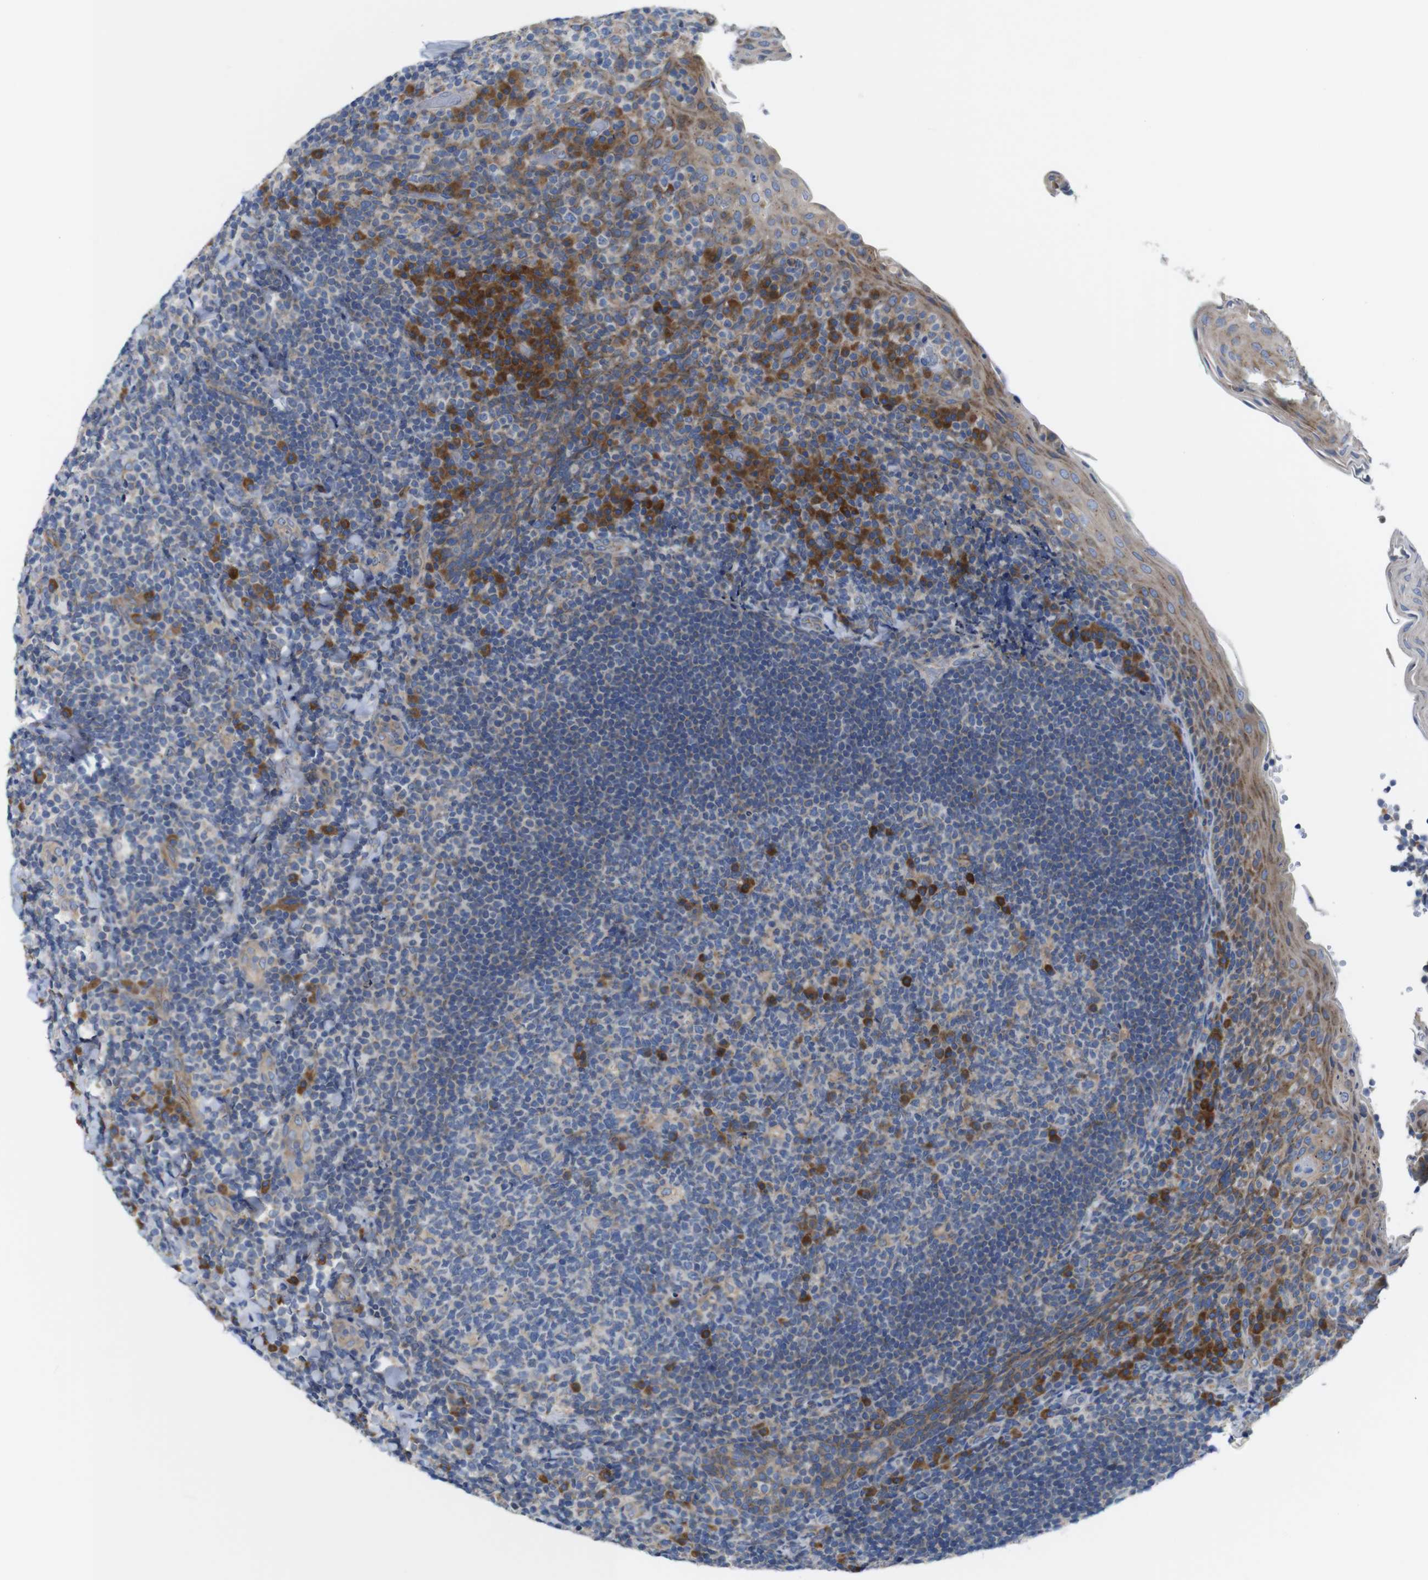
{"staining": {"intensity": "strong", "quantity": "<25%", "location": "cytoplasmic/membranous"}, "tissue": "tonsil", "cell_type": "Germinal center cells", "image_type": "normal", "snomed": [{"axis": "morphology", "description": "Normal tissue, NOS"}, {"axis": "topography", "description": "Tonsil"}], "caption": "High-power microscopy captured an immunohistochemistry image of normal tonsil, revealing strong cytoplasmic/membranous positivity in approximately <25% of germinal center cells. The staining was performed using DAB to visualize the protein expression in brown, while the nuclei were stained in blue with hematoxylin (Magnification: 20x).", "gene": "DDRGK1", "patient": {"sex": "male", "age": 17}}